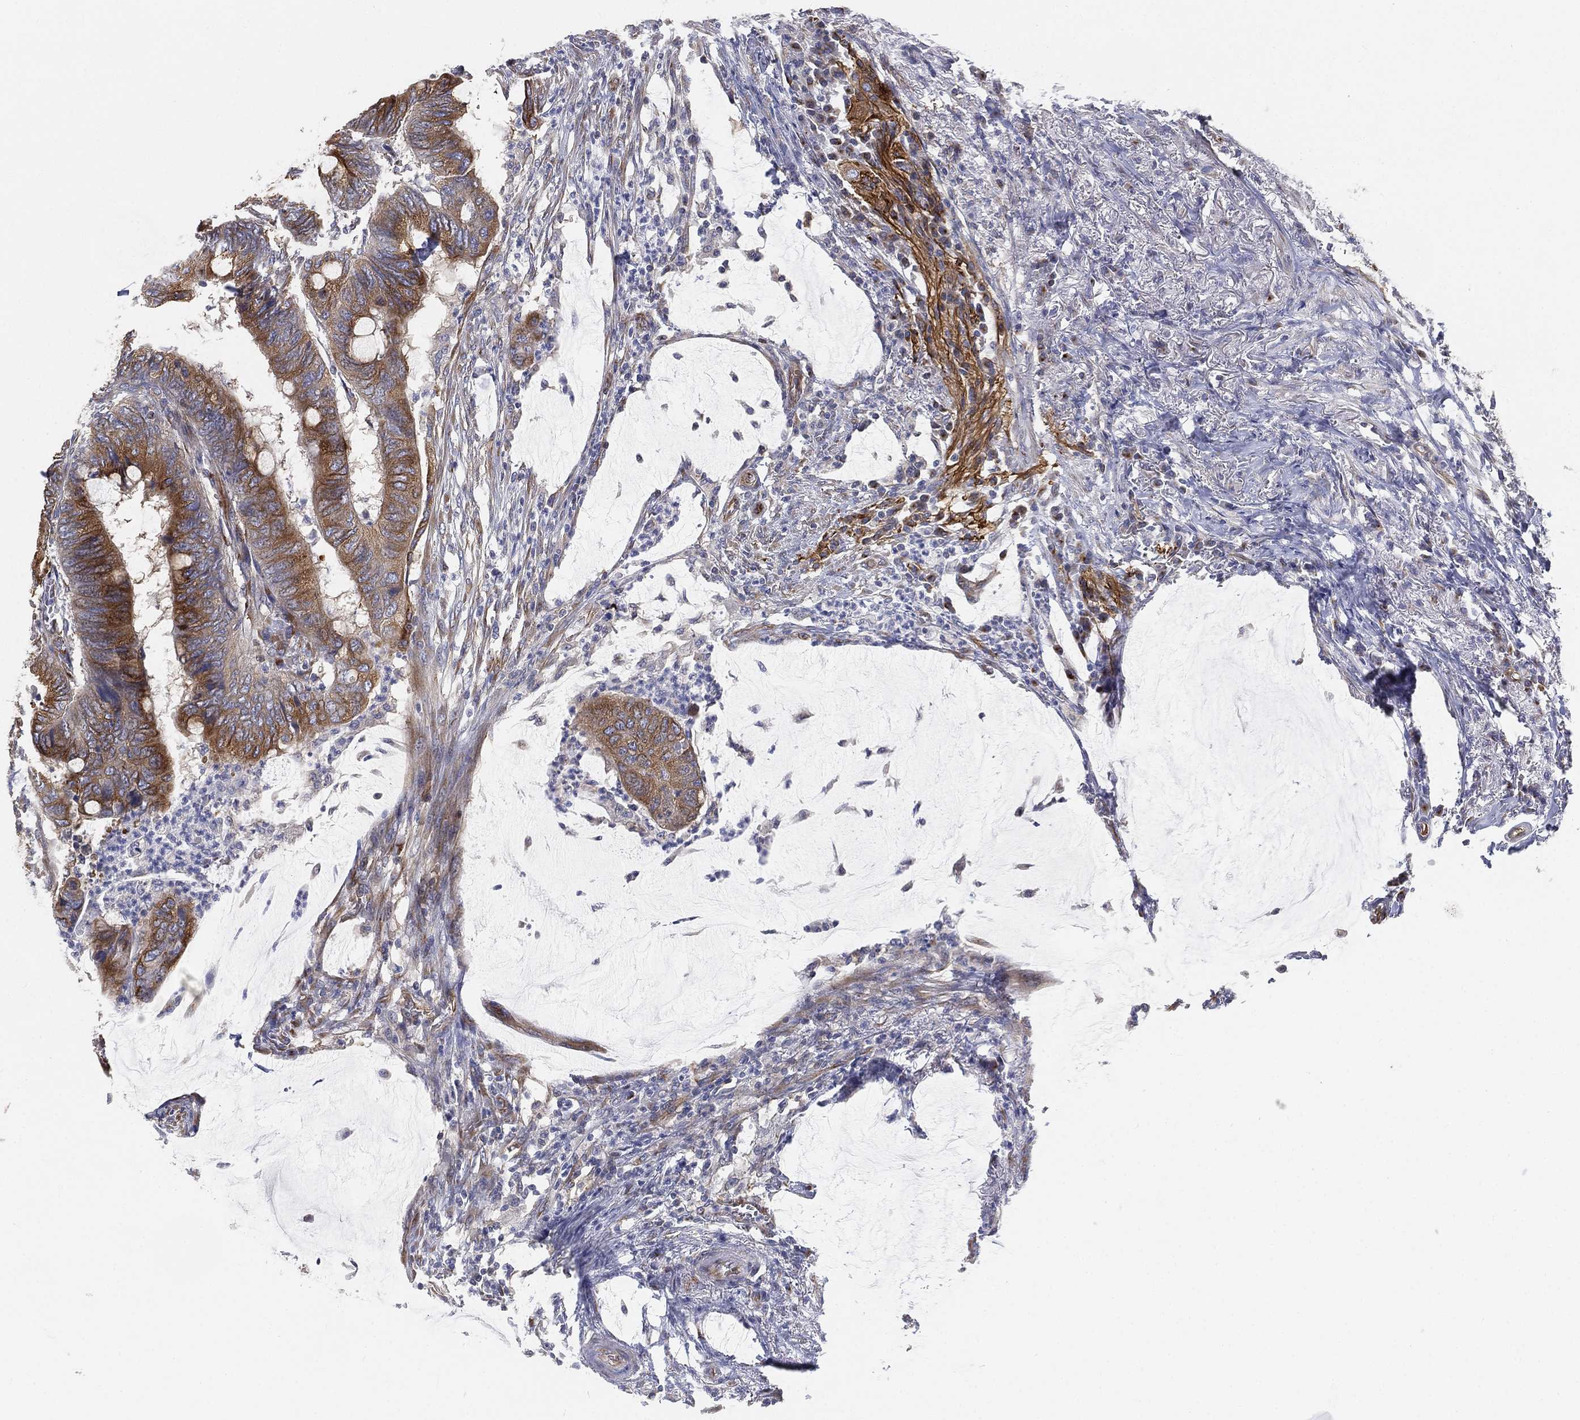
{"staining": {"intensity": "strong", "quantity": ">75%", "location": "cytoplasmic/membranous"}, "tissue": "colorectal cancer", "cell_type": "Tumor cells", "image_type": "cancer", "snomed": [{"axis": "morphology", "description": "Normal tissue, NOS"}, {"axis": "morphology", "description": "Adenocarcinoma, NOS"}, {"axis": "topography", "description": "Rectum"}, {"axis": "topography", "description": "Peripheral nerve tissue"}], "caption": "Colorectal cancer (adenocarcinoma) stained for a protein reveals strong cytoplasmic/membranous positivity in tumor cells. (brown staining indicates protein expression, while blue staining denotes nuclei).", "gene": "TMEM25", "patient": {"sex": "male", "age": 92}}